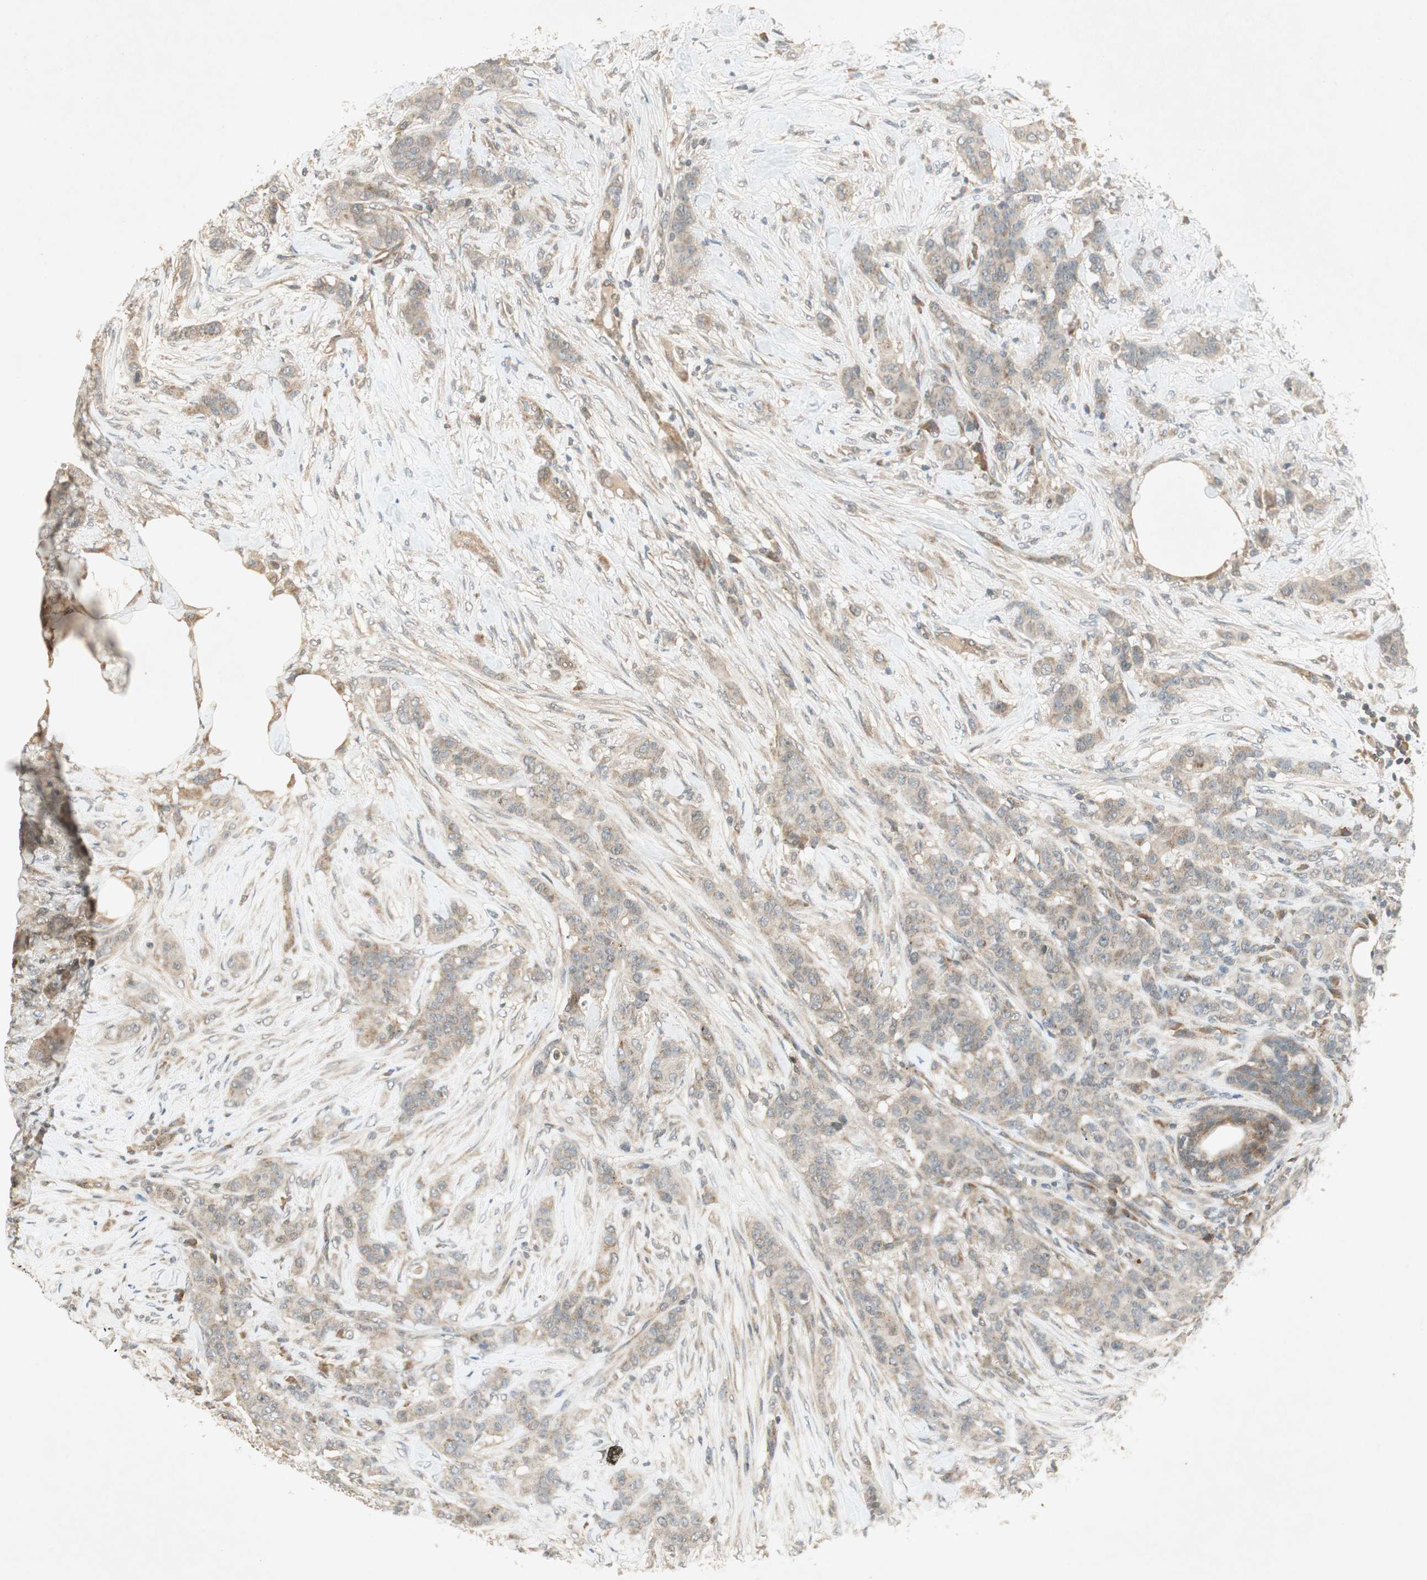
{"staining": {"intensity": "moderate", "quantity": ">75%", "location": "cytoplasmic/membranous"}, "tissue": "breast cancer", "cell_type": "Tumor cells", "image_type": "cancer", "snomed": [{"axis": "morphology", "description": "Duct carcinoma"}, {"axis": "topography", "description": "Breast"}], "caption": "Moderate cytoplasmic/membranous positivity is identified in about >75% of tumor cells in infiltrating ductal carcinoma (breast).", "gene": "USP2", "patient": {"sex": "female", "age": 40}}